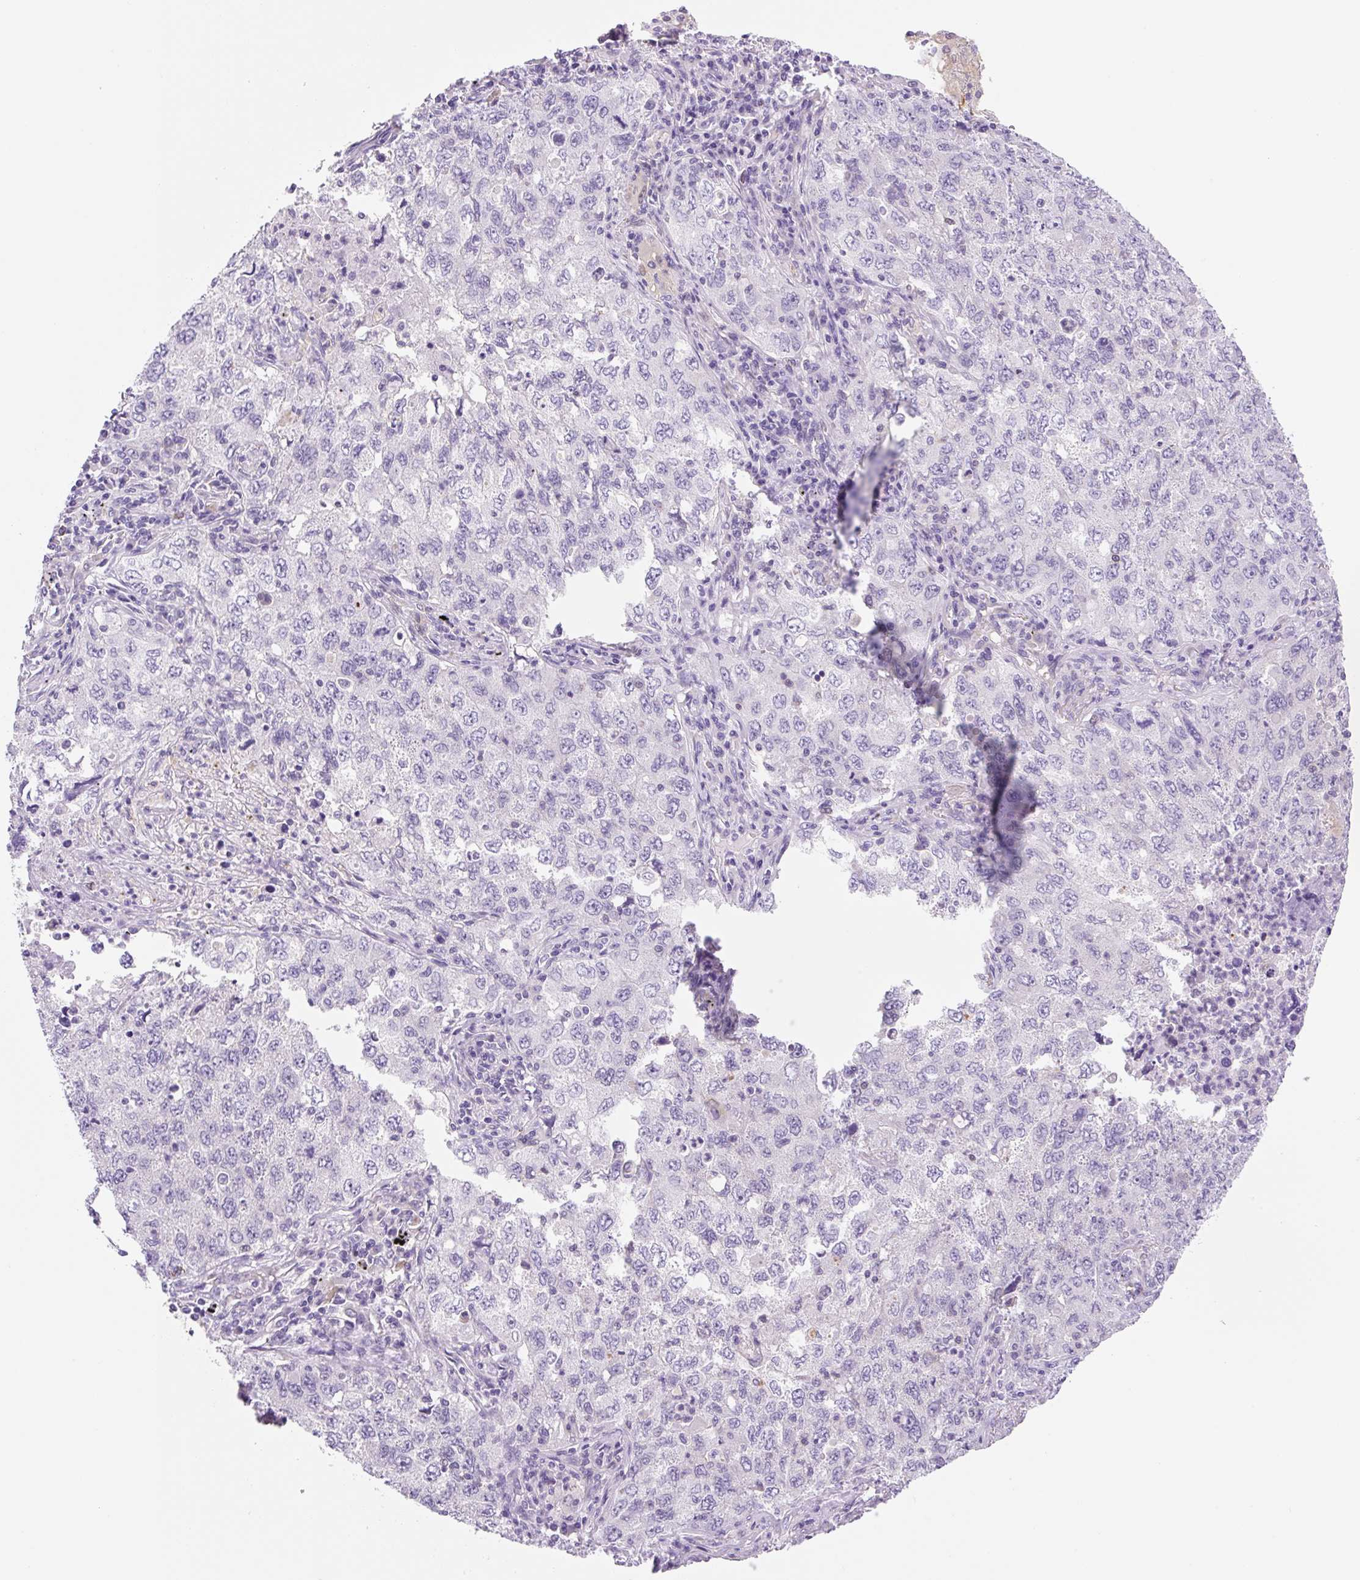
{"staining": {"intensity": "negative", "quantity": "none", "location": "none"}, "tissue": "lung cancer", "cell_type": "Tumor cells", "image_type": "cancer", "snomed": [{"axis": "morphology", "description": "Adenocarcinoma, NOS"}, {"axis": "topography", "description": "Lung"}], "caption": "Immunohistochemistry (IHC) micrograph of neoplastic tissue: human lung cancer (adenocarcinoma) stained with DAB demonstrates no significant protein staining in tumor cells.", "gene": "FABP5", "patient": {"sex": "female", "age": 57}}